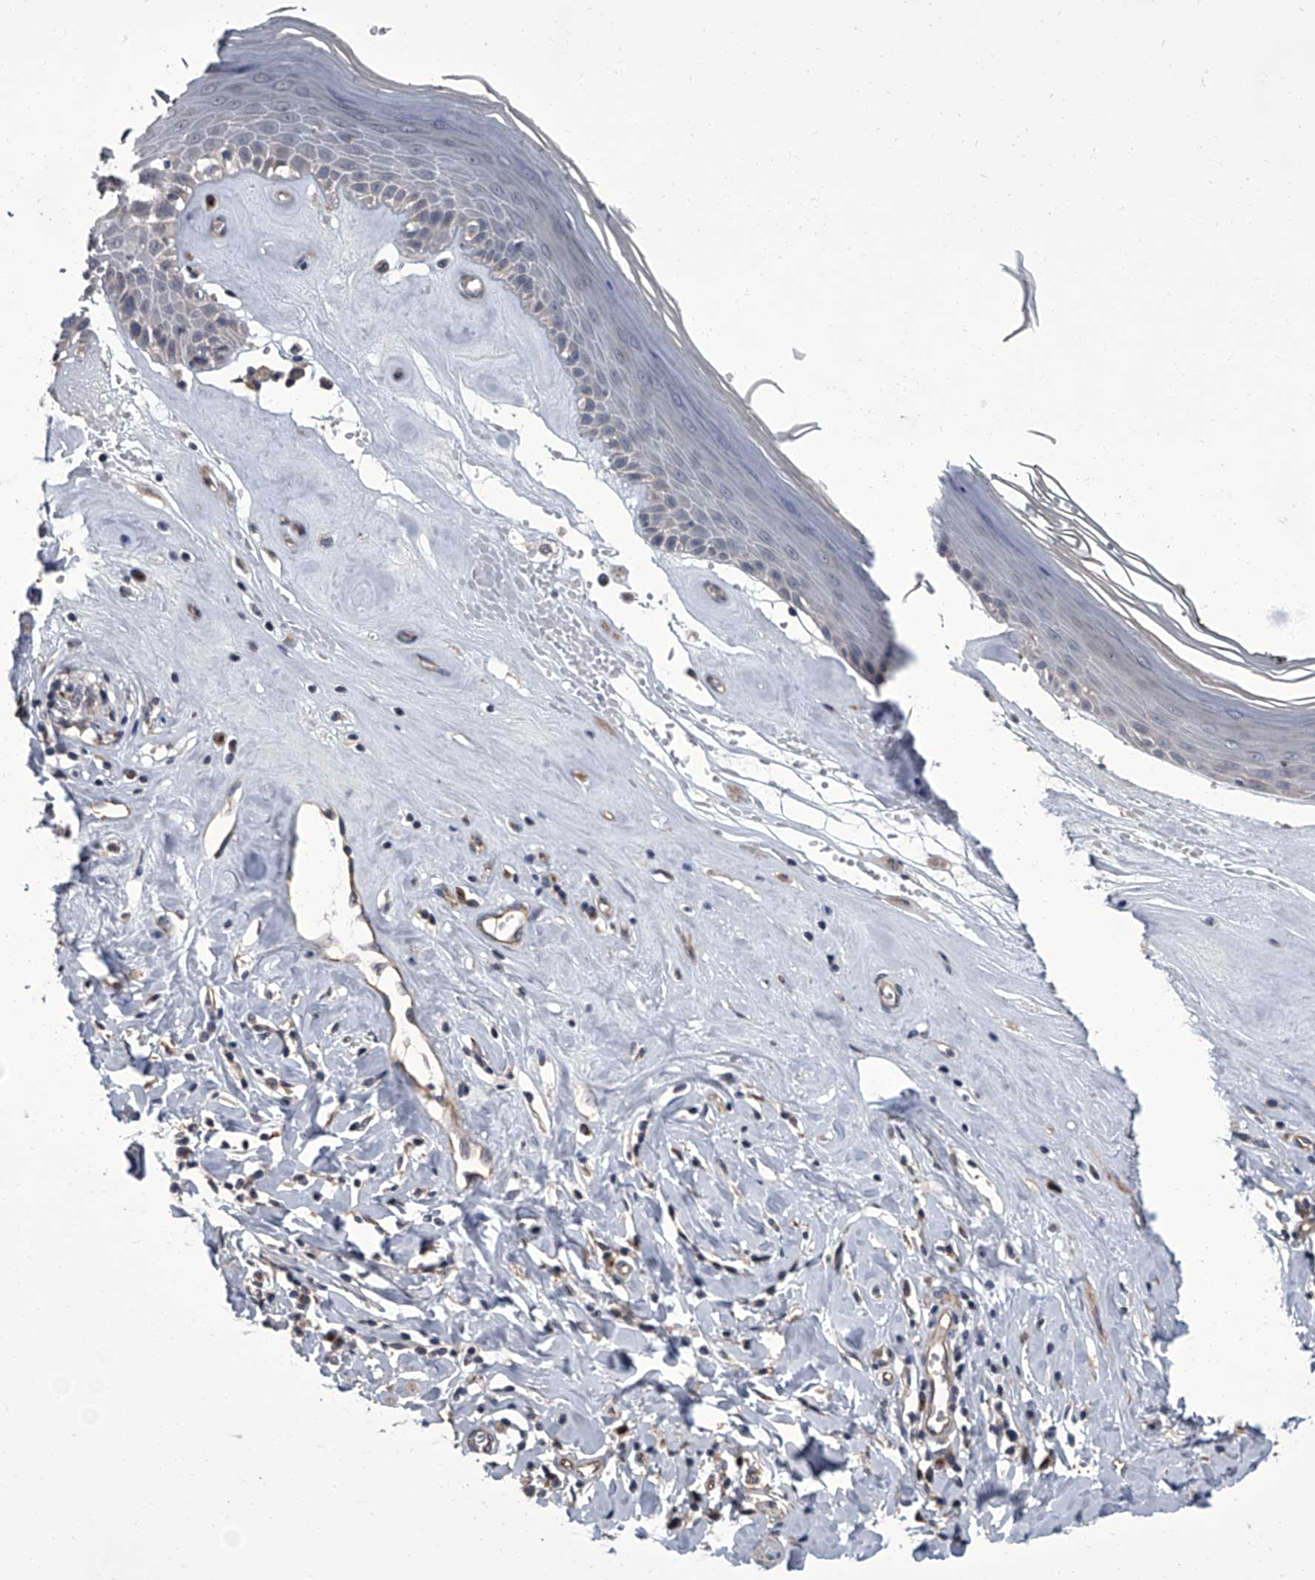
{"staining": {"intensity": "negative", "quantity": "none", "location": "none"}, "tissue": "skin", "cell_type": "Epidermal cells", "image_type": "normal", "snomed": [{"axis": "morphology", "description": "Normal tissue, NOS"}, {"axis": "morphology", "description": "Inflammation, NOS"}, {"axis": "topography", "description": "Vulva"}], "caption": "IHC photomicrograph of unremarkable skin: skin stained with DAB exhibits no significant protein expression in epidermal cells. (Brightfield microscopy of DAB (3,3'-diaminobenzidine) immunohistochemistry (IHC) at high magnification).", "gene": "SIRT4", "patient": {"sex": "female", "age": 84}}